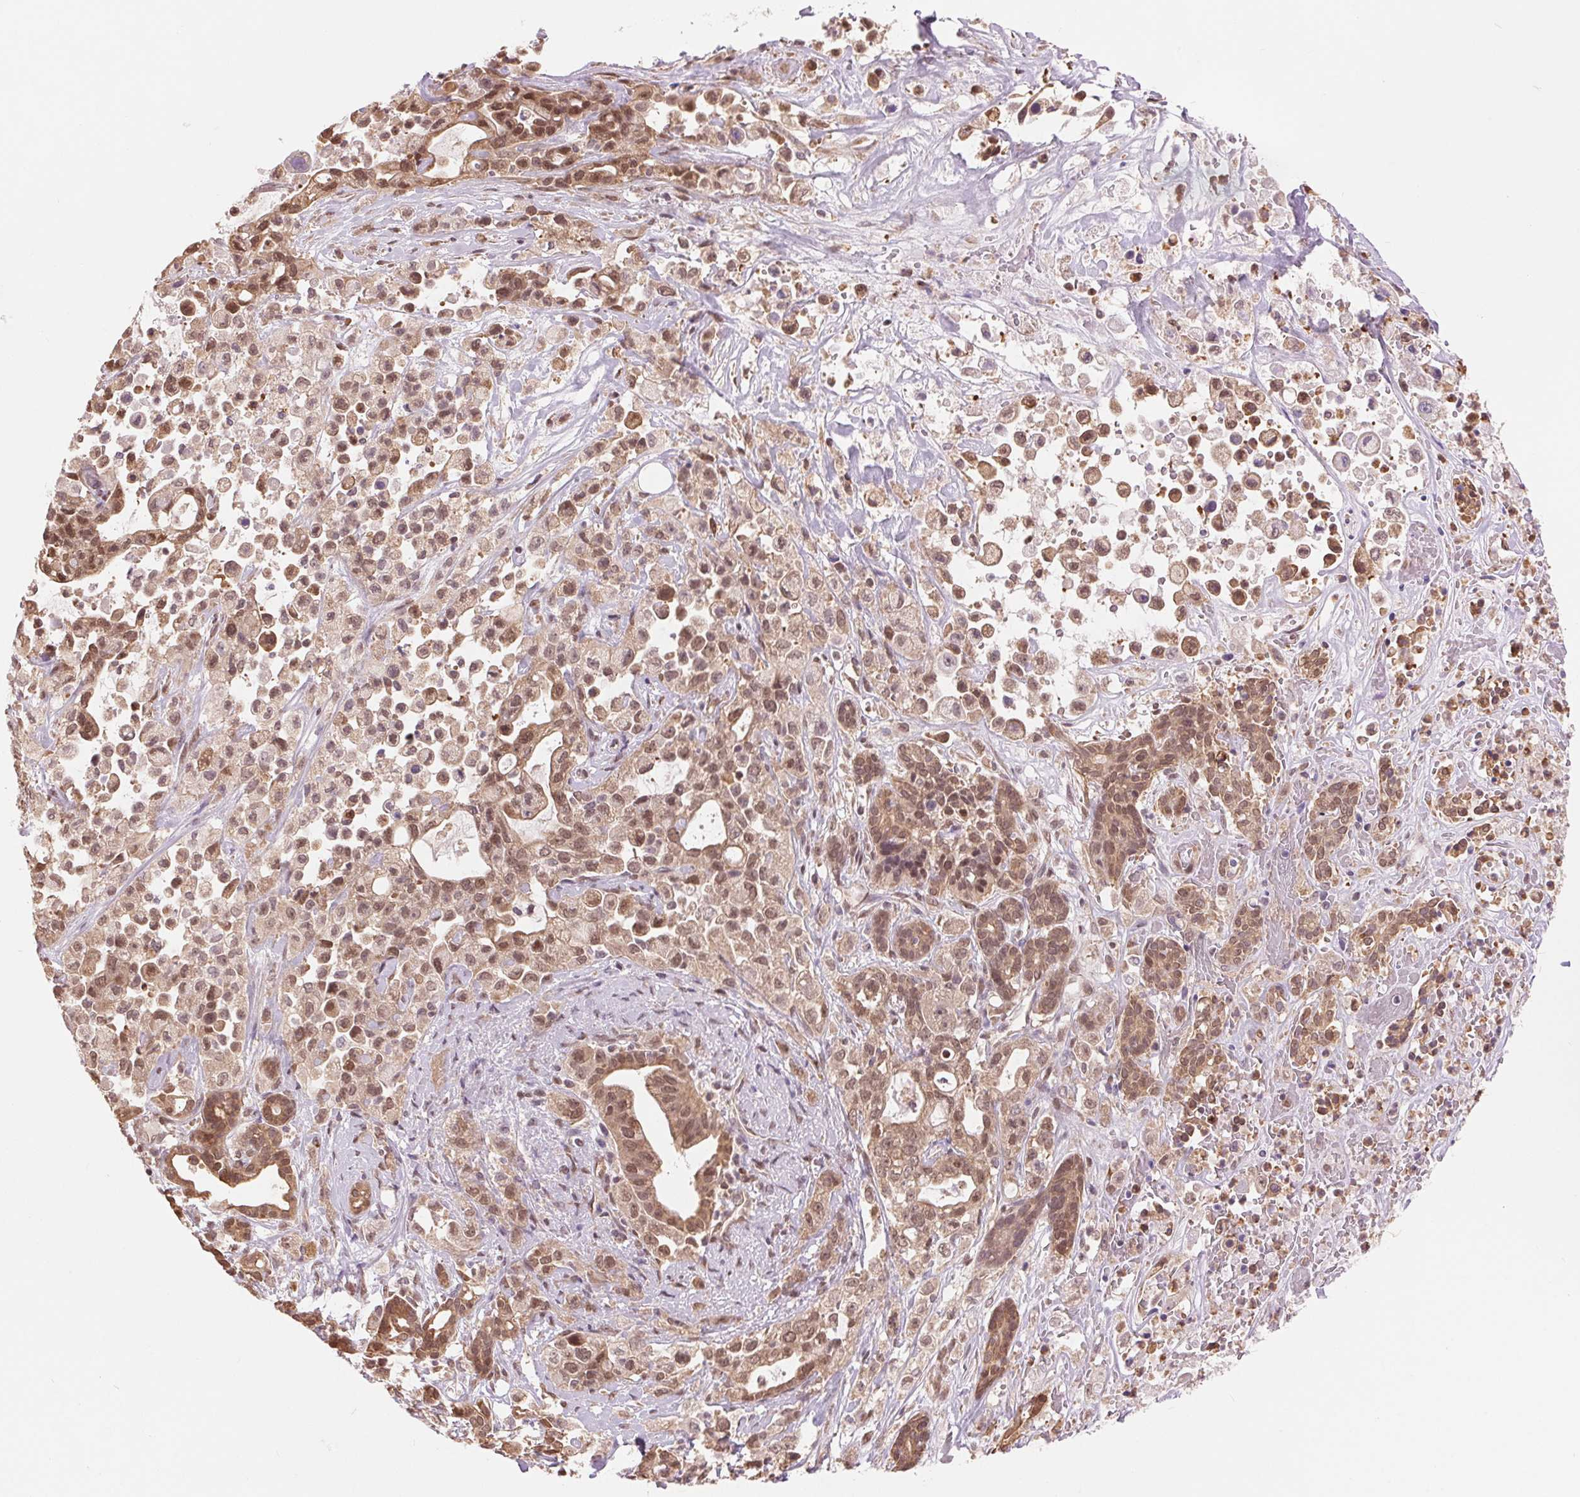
{"staining": {"intensity": "moderate", "quantity": ">75%", "location": "cytoplasmic/membranous,nuclear"}, "tissue": "pancreatic cancer", "cell_type": "Tumor cells", "image_type": "cancer", "snomed": [{"axis": "morphology", "description": "Adenocarcinoma, NOS"}, {"axis": "topography", "description": "Pancreas"}], "caption": "Human pancreatic adenocarcinoma stained with a protein marker reveals moderate staining in tumor cells.", "gene": "TMEM273", "patient": {"sex": "male", "age": 44}}